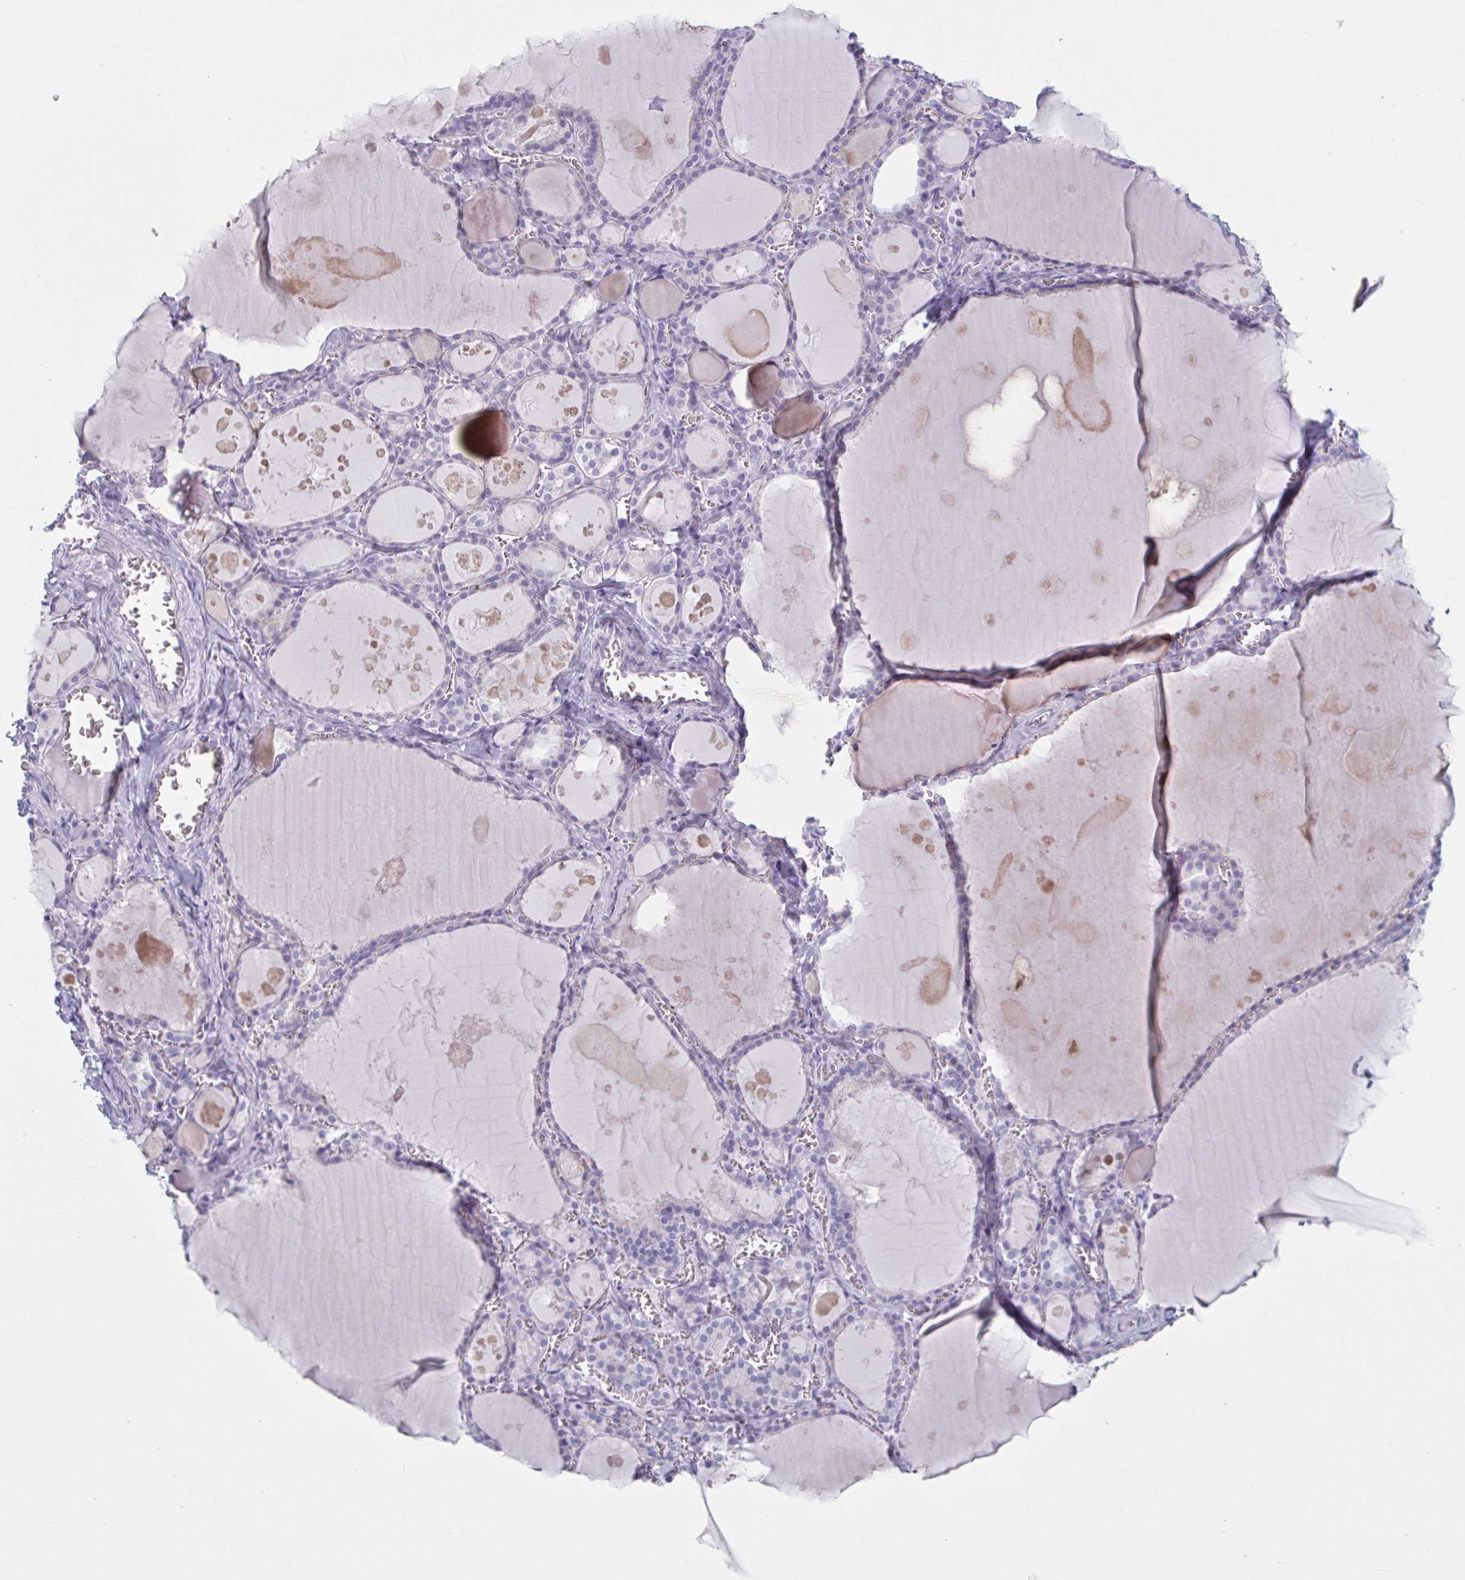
{"staining": {"intensity": "negative", "quantity": "none", "location": "none"}, "tissue": "thyroid gland", "cell_type": "Glandular cells", "image_type": "normal", "snomed": [{"axis": "morphology", "description": "Normal tissue, NOS"}, {"axis": "topography", "description": "Thyroid gland"}], "caption": "Micrograph shows no significant protein expression in glandular cells of benign thyroid gland.", "gene": "HSD11B2", "patient": {"sex": "male", "age": 56}}